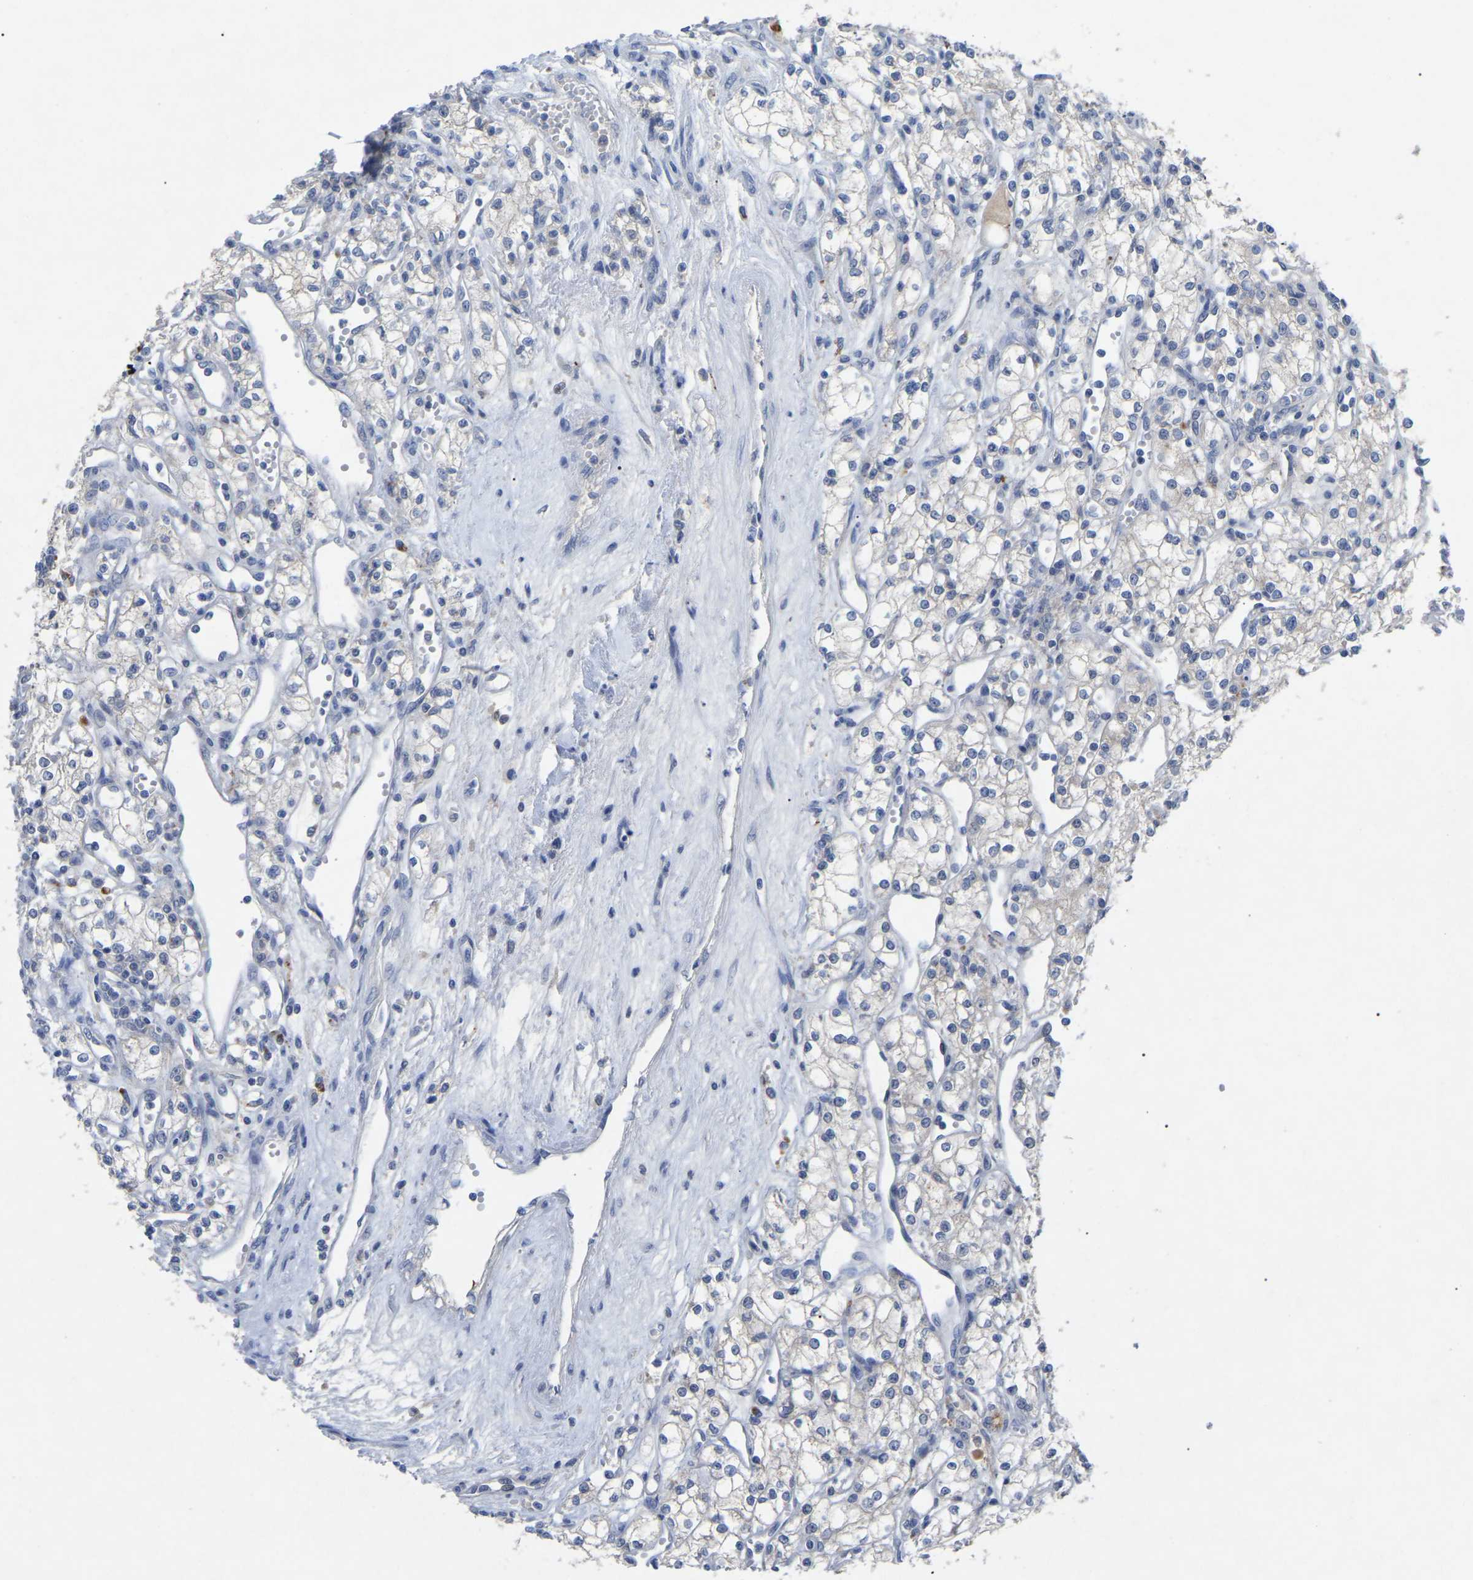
{"staining": {"intensity": "negative", "quantity": "none", "location": "none"}, "tissue": "renal cancer", "cell_type": "Tumor cells", "image_type": "cancer", "snomed": [{"axis": "morphology", "description": "Adenocarcinoma, NOS"}, {"axis": "topography", "description": "Kidney"}], "caption": "The image shows no significant expression in tumor cells of renal cancer (adenocarcinoma).", "gene": "SMPD2", "patient": {"sex": "male", "age": 59}}